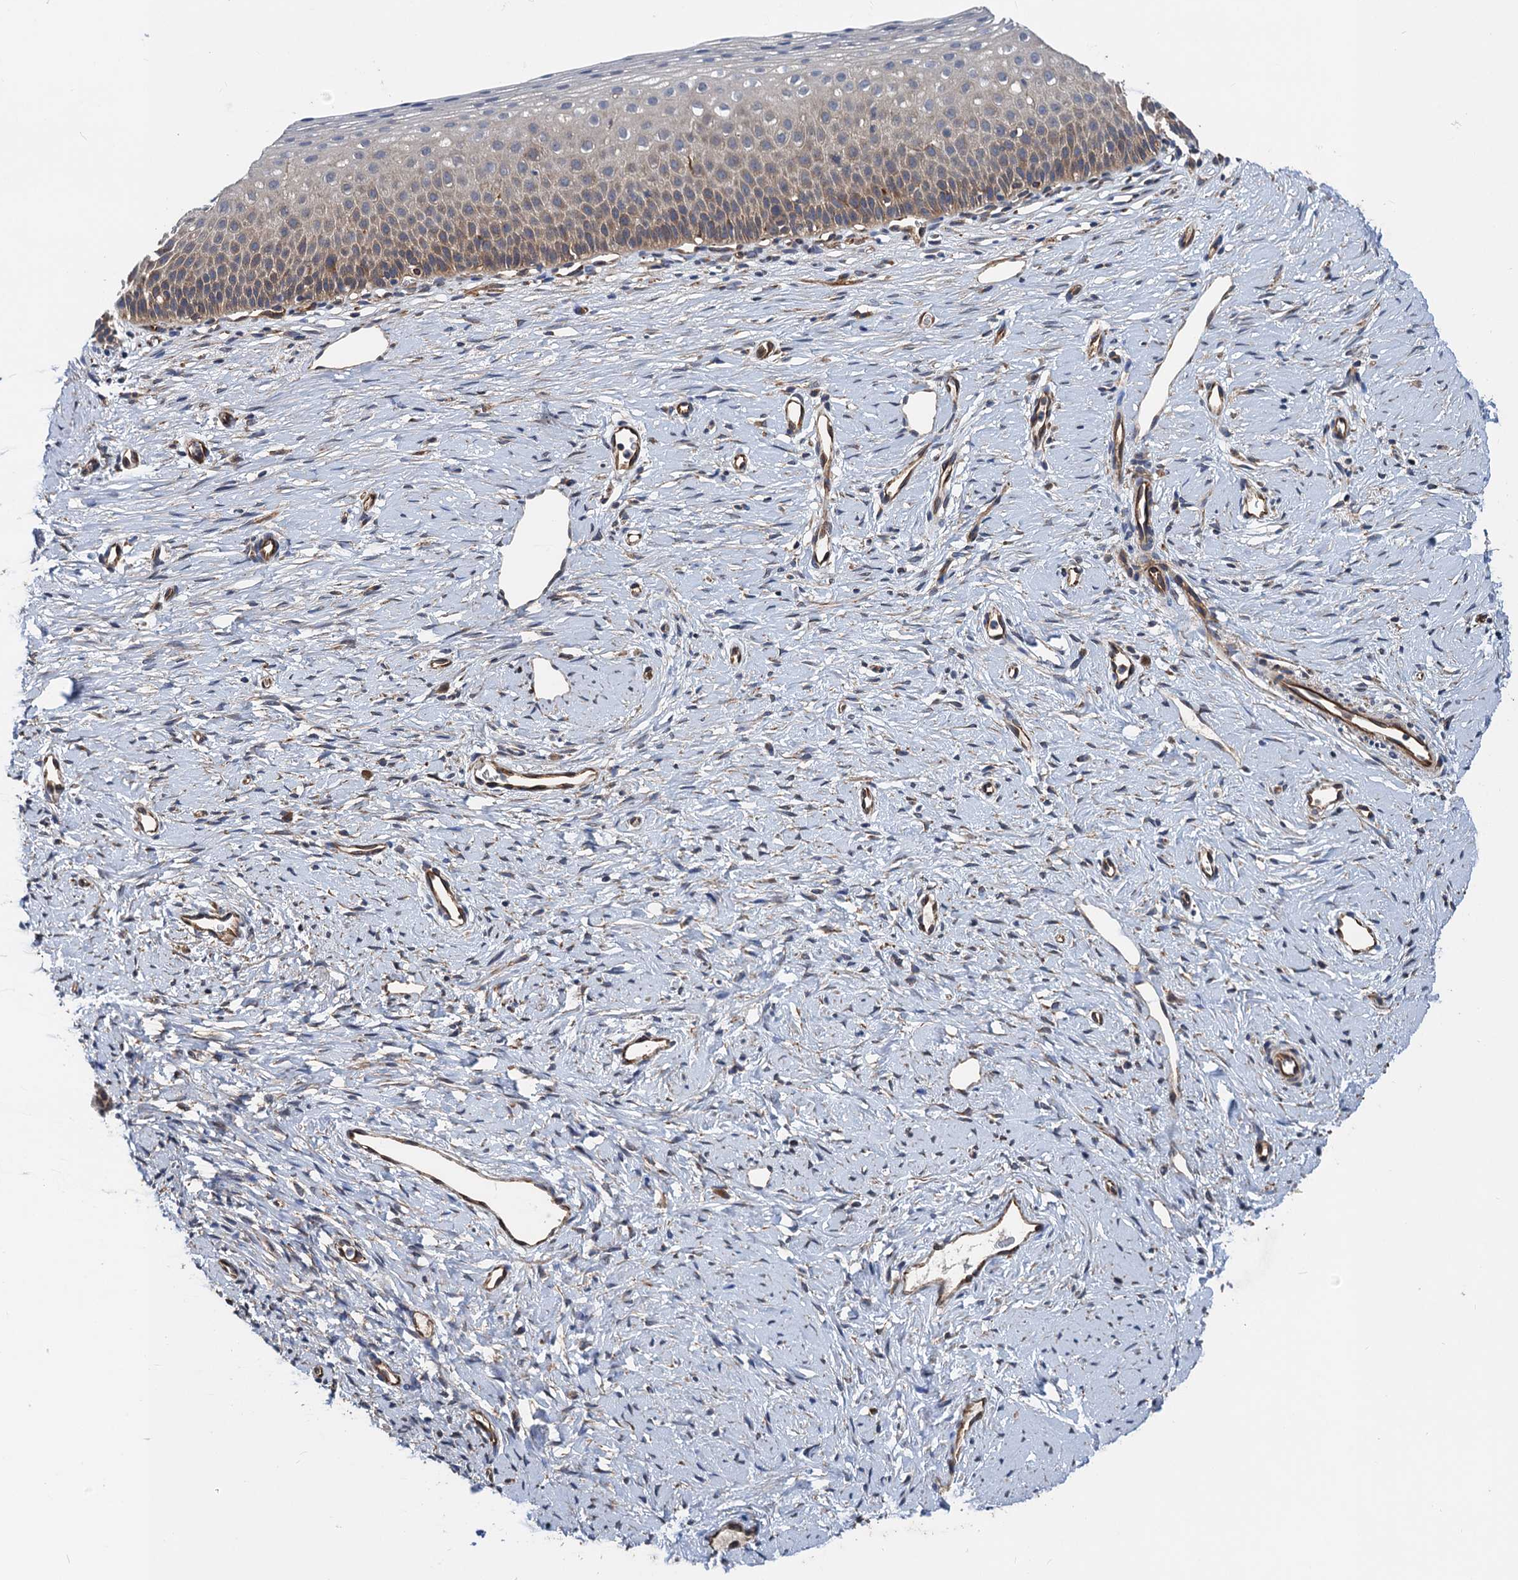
{"staining": {"intensity": "moderate", "quantity": ">75%", "location": "cytoplasmic/membranous"}, "tissue": "cervix", "cell_type": "Glandular cells", "image_type": "normal", "snomed": [{"axis": "morphology", "description": "Normal tissue, NOS"}, {"axis": "topography", "description": "Cervix"}], "caption": "High-power microscopy captured an immunohistochemistry (IHC) photomicrograph of unremarkable cervix, revealing moderate cytoplasmic/membranous expression in about >75% of glandular cells. Nuclei are stained in blue.", "gene": "PJA2", "patient": {"sex": "female", "age": 36}}